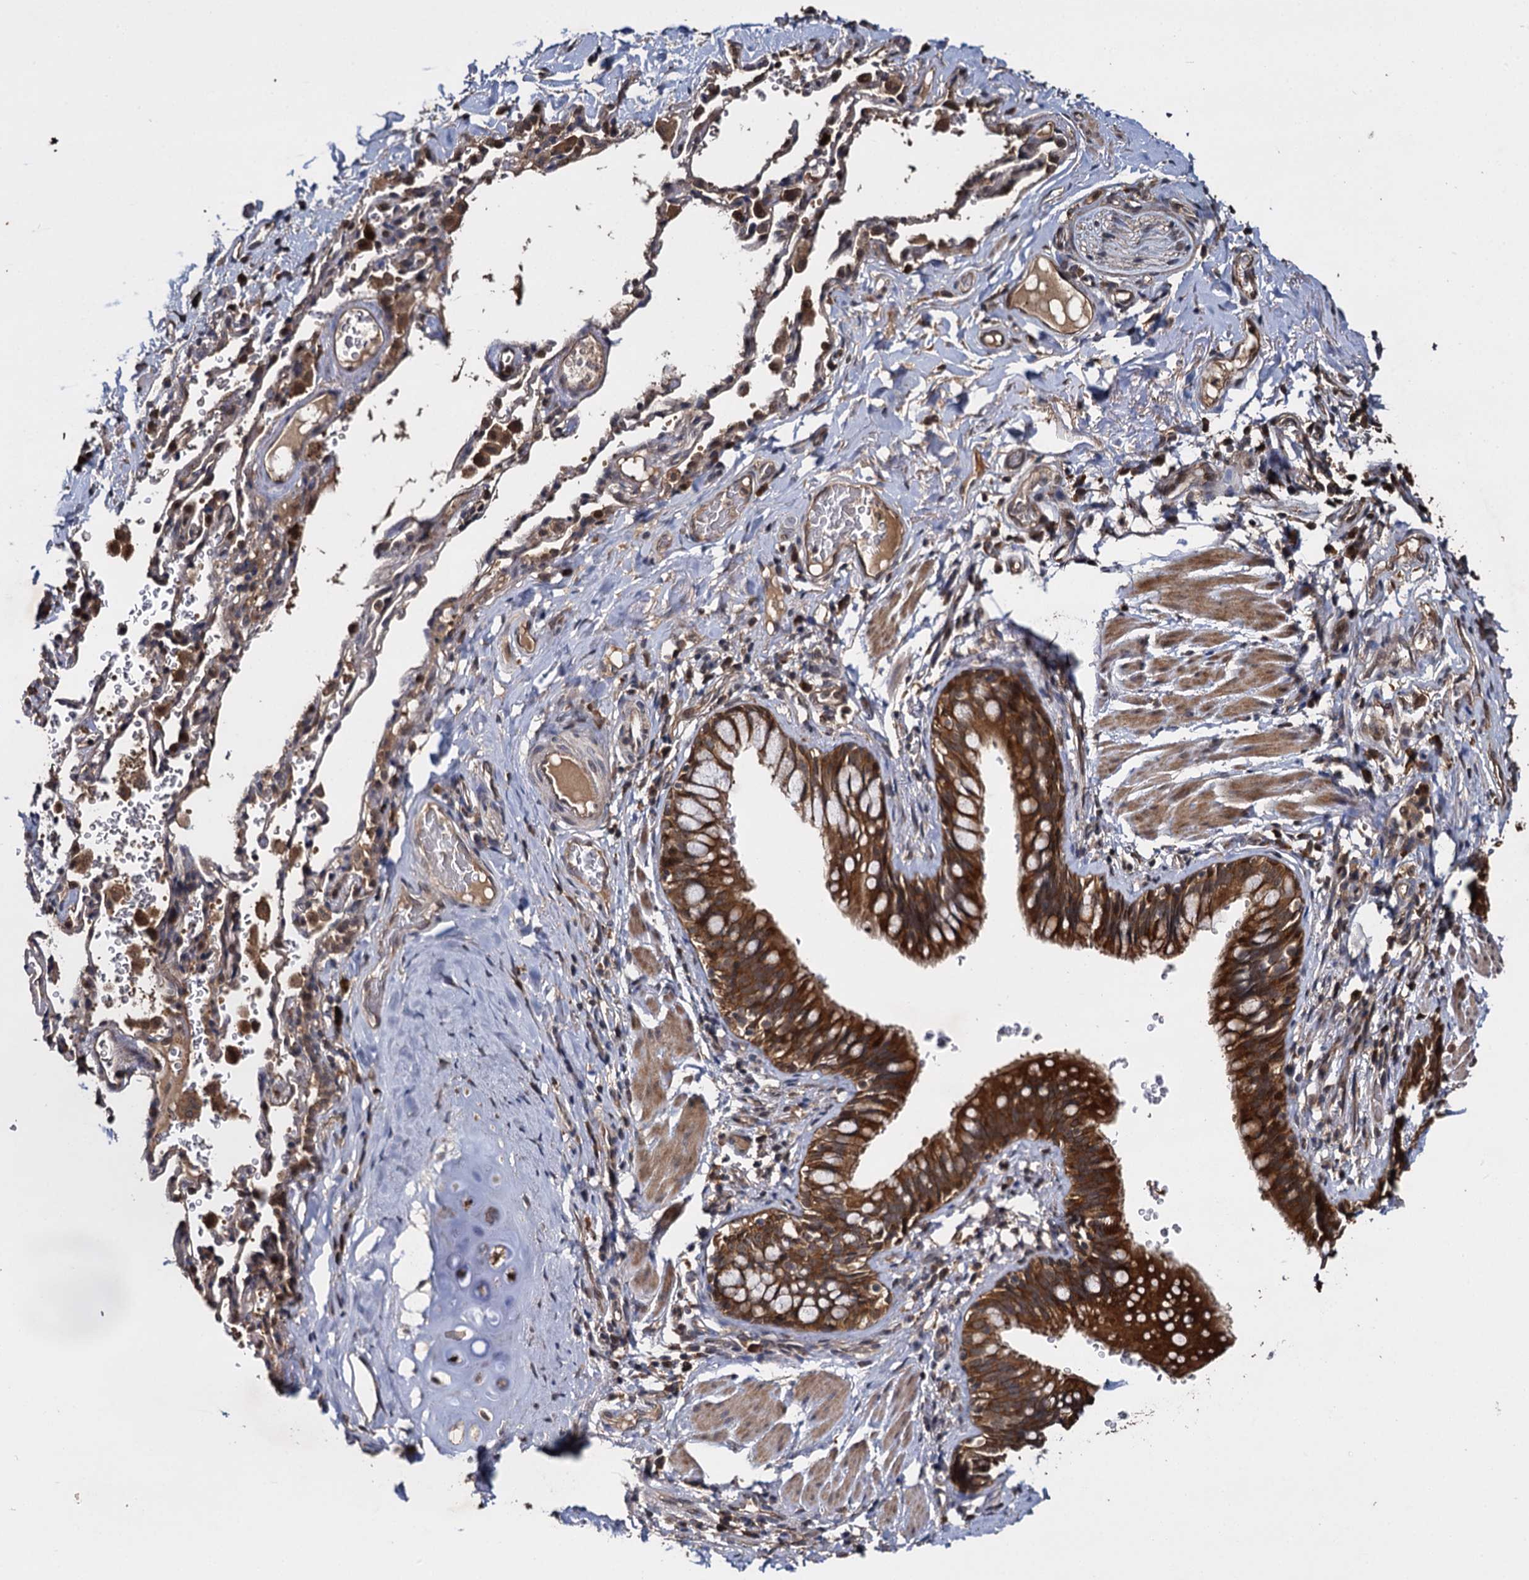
{"staining": {"intensity": "strong", "quantity": ">75%", "location": "cytoplasmic/membranous"}, "tissue": "bronchus", "cell_type": "Respiratory epithelial cells", "image_type": "normal", "snomed": [{"axis": "morphology", "description": "Normal tissue, NOS"}, {"axis": "topography", "description": "Cartilage tissue"}, {"axis": "topography", "description": "Bronchus"}], "caption": "A micrograph showing strong cytoplasmic/membranous expression in about >75% of respiratory epithelial cells in unremarkable bronchus, as visualized by brown immunohistochemical staining.", "gene": "SLC46A3", "patient": {"sex": "female", "age": 36}}